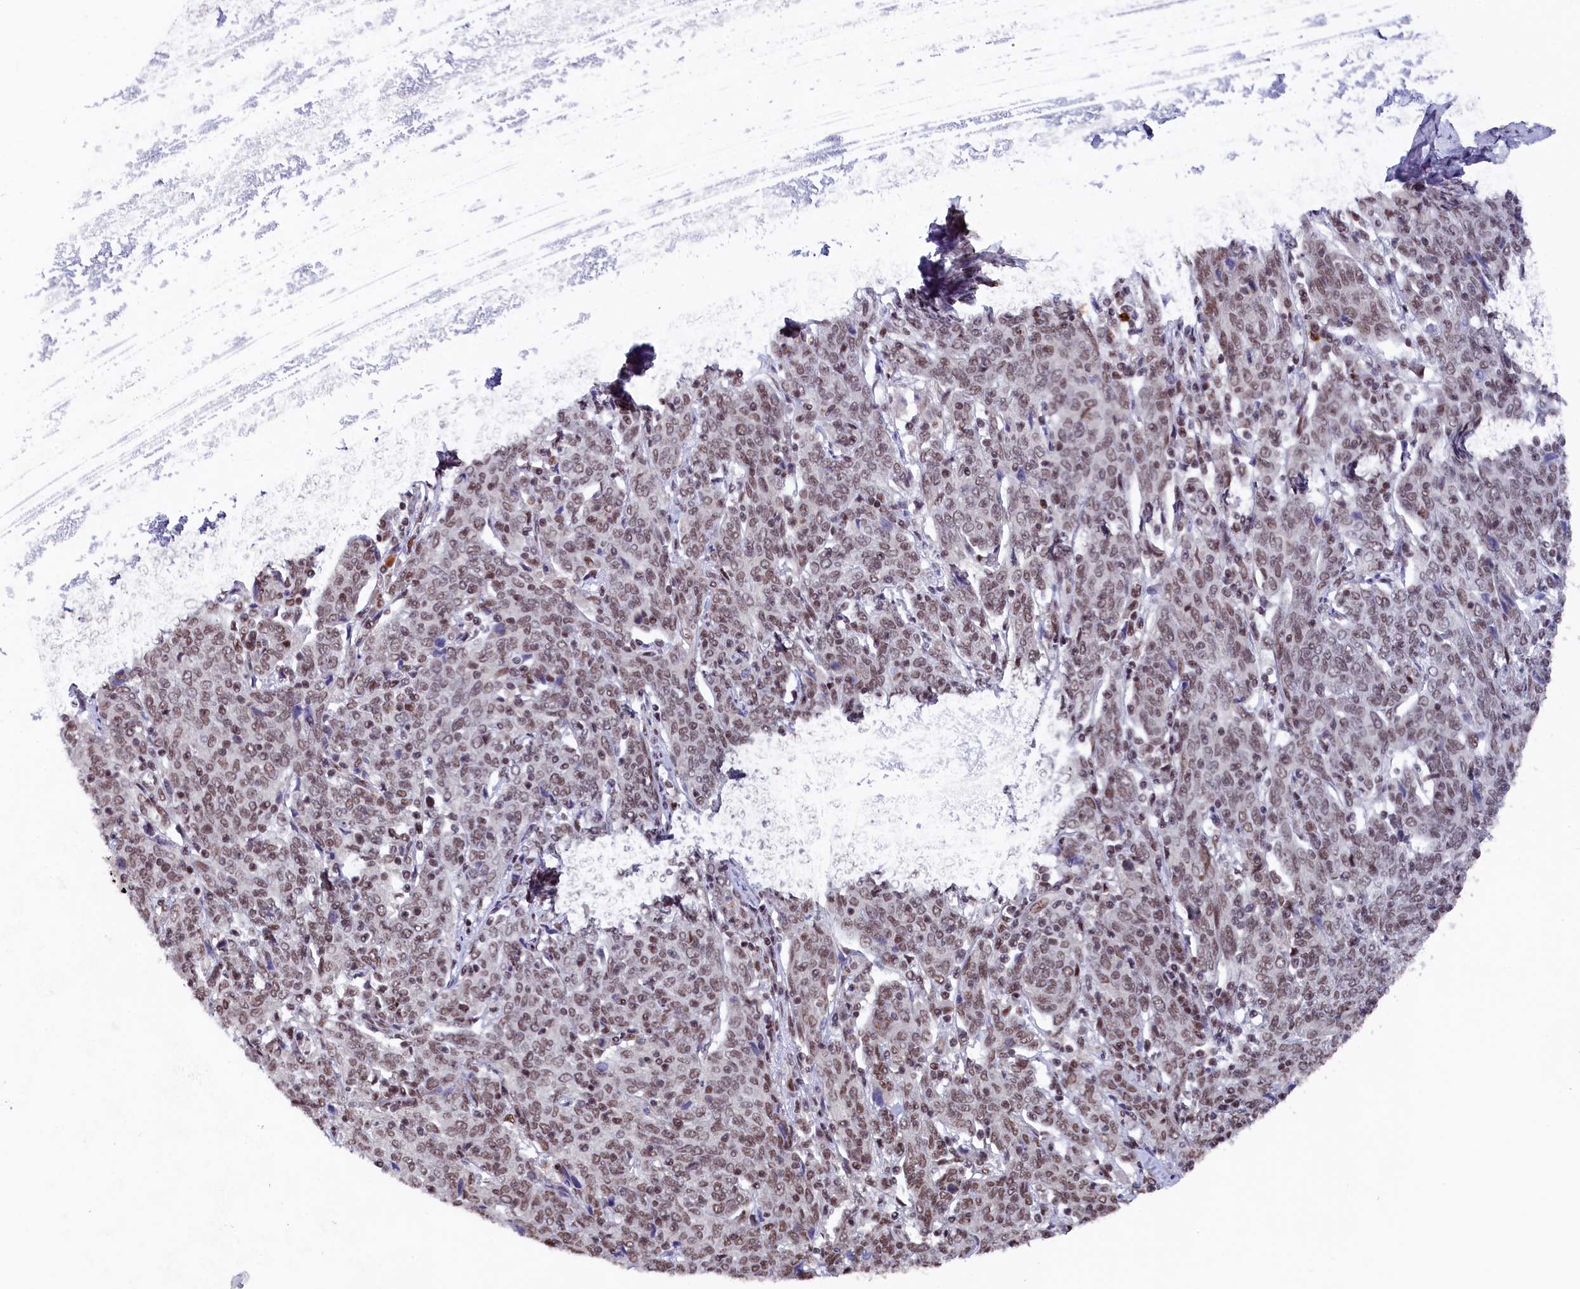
{"staining": {"intensity": "moderate", "quantity": ">75%", "location": "nuclear"}, "tissue": "cervical cancer", "cell_type": "Tumor cells", "image_type": "cancer", "snomed": [{"axis": "morphology", "description": "Squamous cell carcinoma, NOS"}, {"axis": "topography", "description": "Cervix"}], "caption": "Cervical squamous cell carcinoma tissue displays moderate nuclear expression in approximately >75% of tumor cells, visualized by immunohistochemistry.", "gene": "ADIG", "patient": {"sex": "female", "age": 67}}